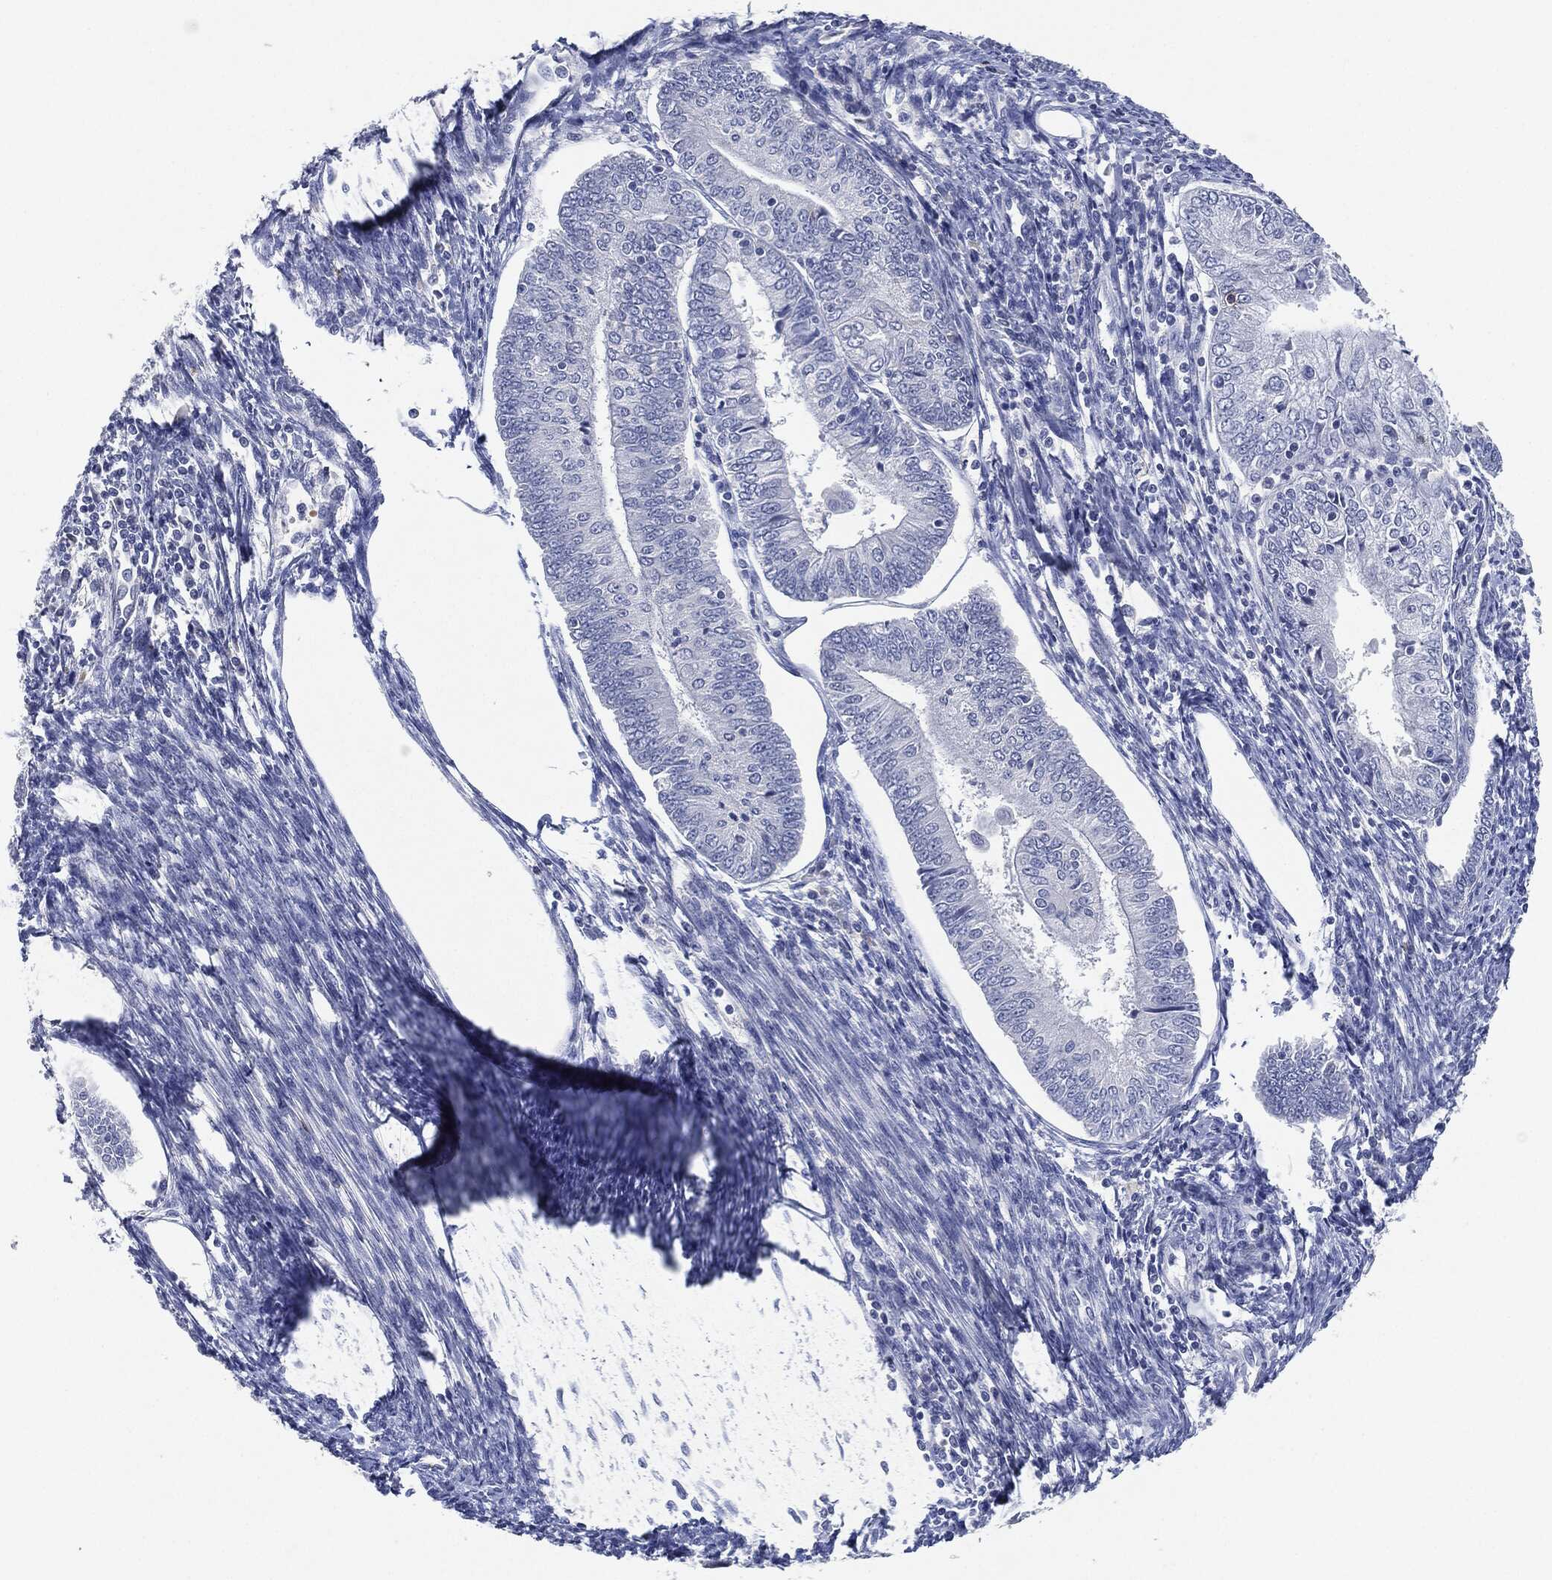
{"staining": {"intensity": "negative", "quantity": "none", "location": "none"}, "tissue": "endometrial cancer", "cell_type": "Tumor cells", "image_type": "cancer", "snomed": [{"axis": "morphology", "description": "Adenocarcinoma, NOS"}, {"axis": "topography", "description": "Endometrium"}], "caption": "Immunohistochemical staining of human endometrial adenocarcinoma exhibits no significant expression in tumor cells.", "gene": "NTRK1", "patient": {"sex": "female", "age": 56}}